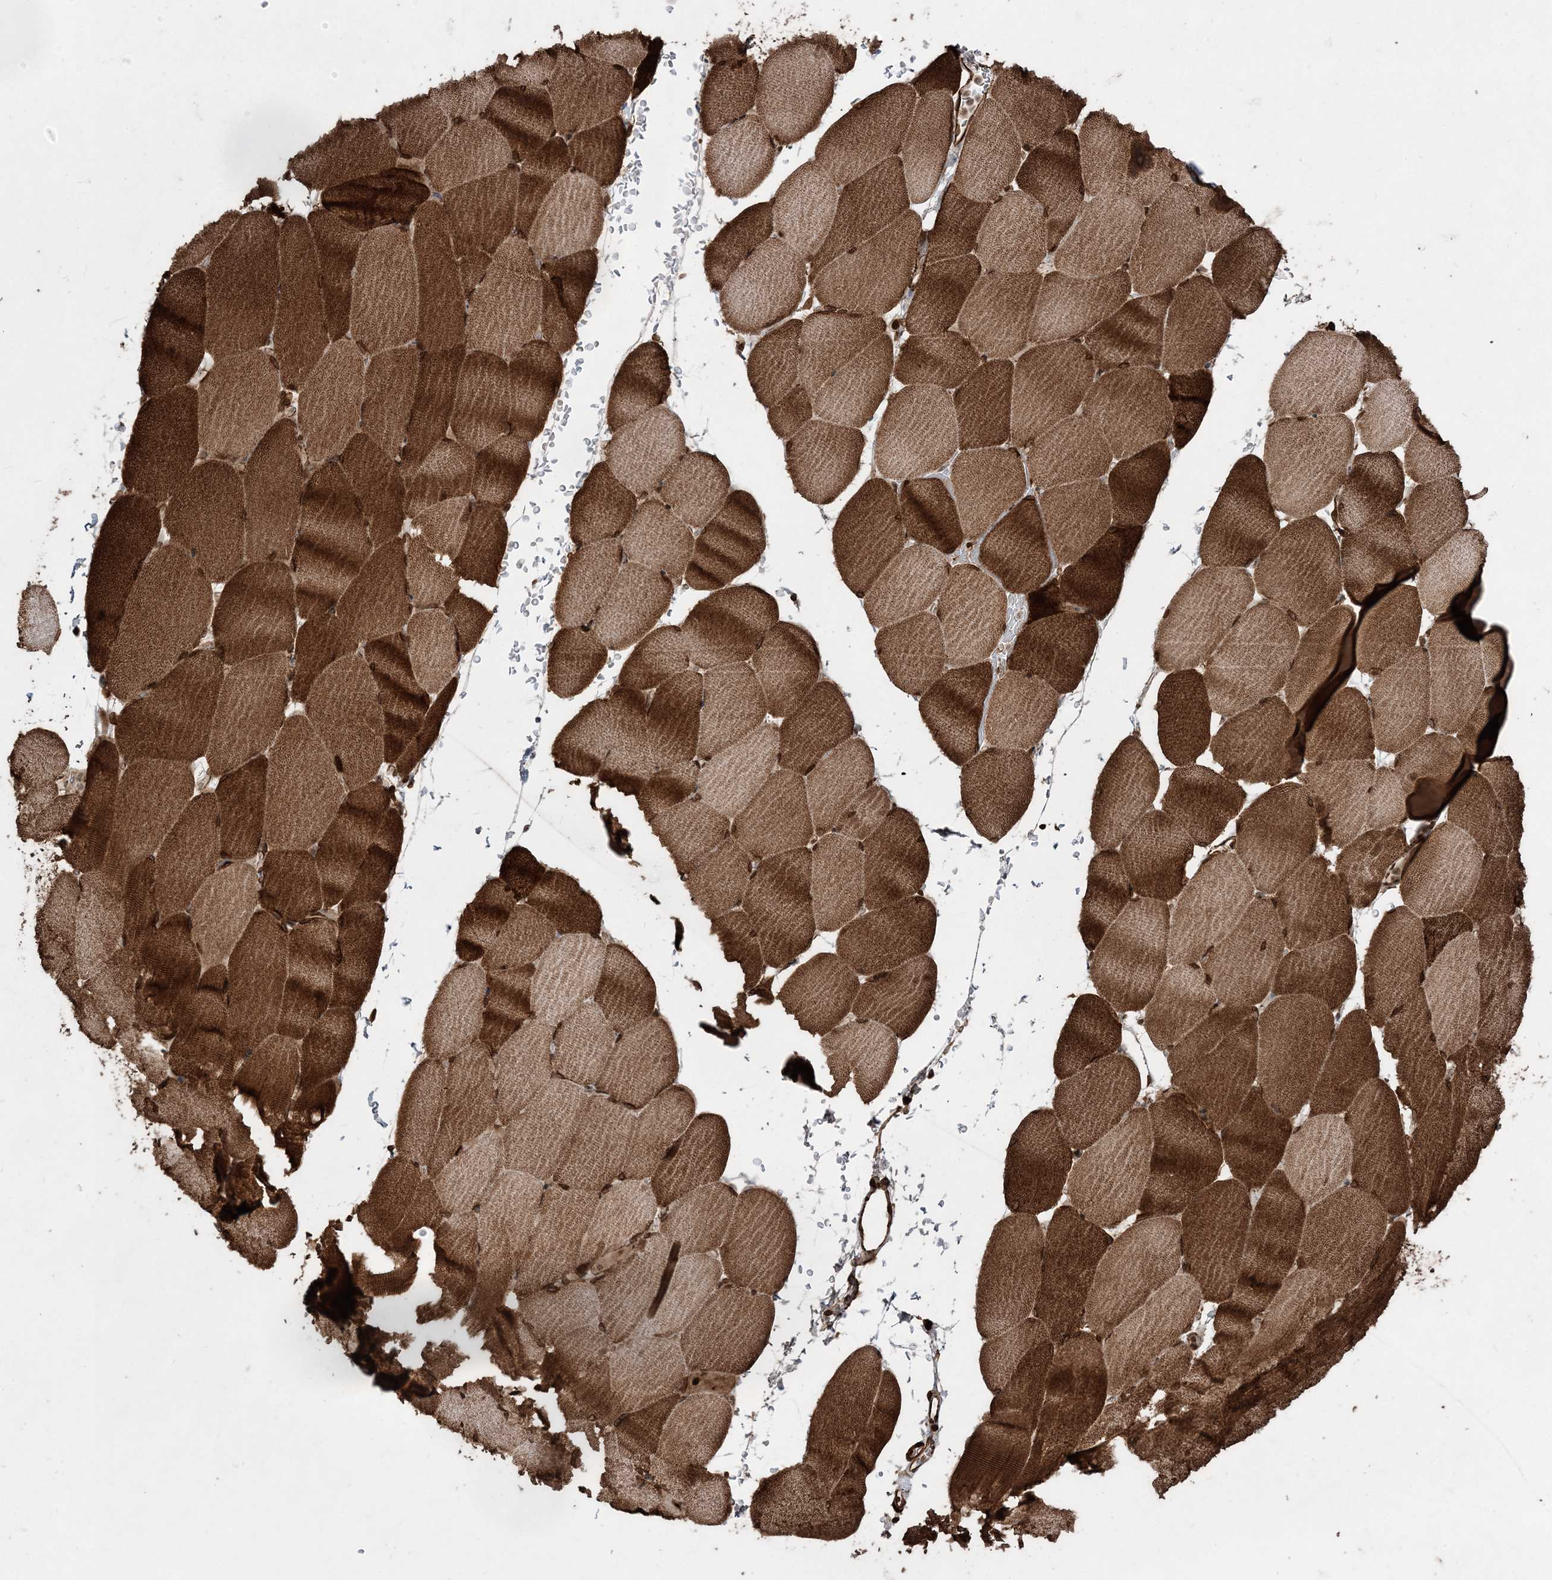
{"staining": {"intensity": "strong", "quantity": ">75%", "location": "cytoplasmic/membranous,nuclear"}, "tissue": "skeletal muscle", "cell_type": "Myocytes", "image_type": "normal", "snomed": [{"axis": "morphology", "description": "Normal tissue, NOS"}, {"axis": "topography", "description": "Skeletal muscle"}, {"axis": "topography", "description": "Parathyroid gland"}], "caption": "Protein expression analysis of normal skeletal muscle demonstrates strong cytoplasmic/membranous,nuclear positivity in about >75% of myocytes.", "gene": "ETAA1", "patient": {"sex": "female", "age": 37}}